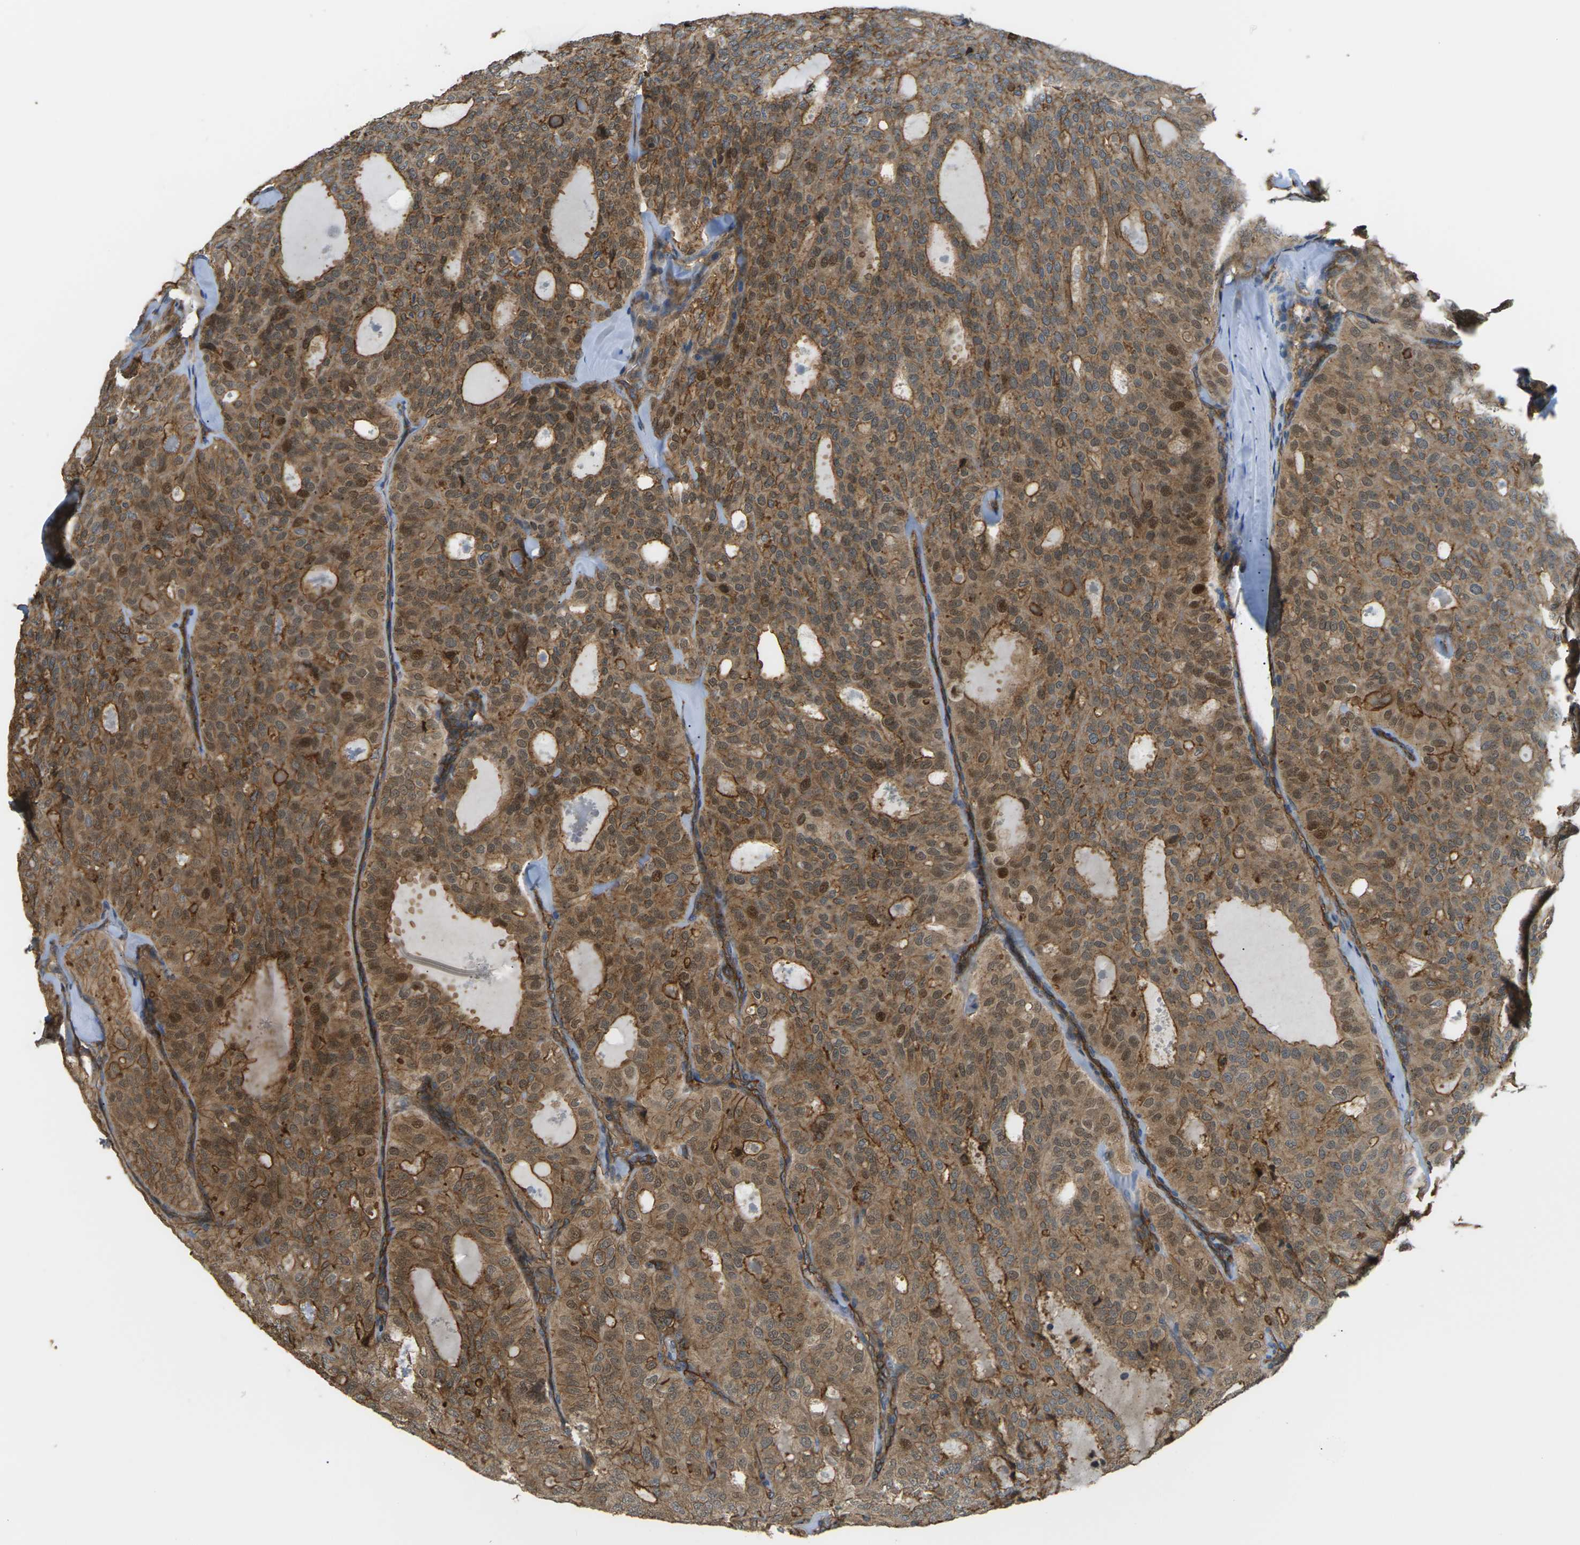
{"staining": {"intensity": "moderate", "quantity": ">75%", "location": "cytoplasmic/membranous"}, "tissue": "thyroid cancer", "cell_type": "Tumor cells", "image_type": "cancer", "snomed": [{"axis": "morphology", "description": "Follicular adenoma carcinoma, NOS"}, {"axis": "topography", "description": "Thyroid gland"}], "caption": "Immunohistochemical staining of follicular adenoma carcinoma (thyroid) displays medium levels of moderate cytoplasmic/membranous positivity in approximately >75% of tumor cells. (DAB (3,3'-diaminobenzidine) IHC with brightfield microscopy, high magnification).", "gene": "DDHD2", "patient": {"sex": "male", "age": 75}}